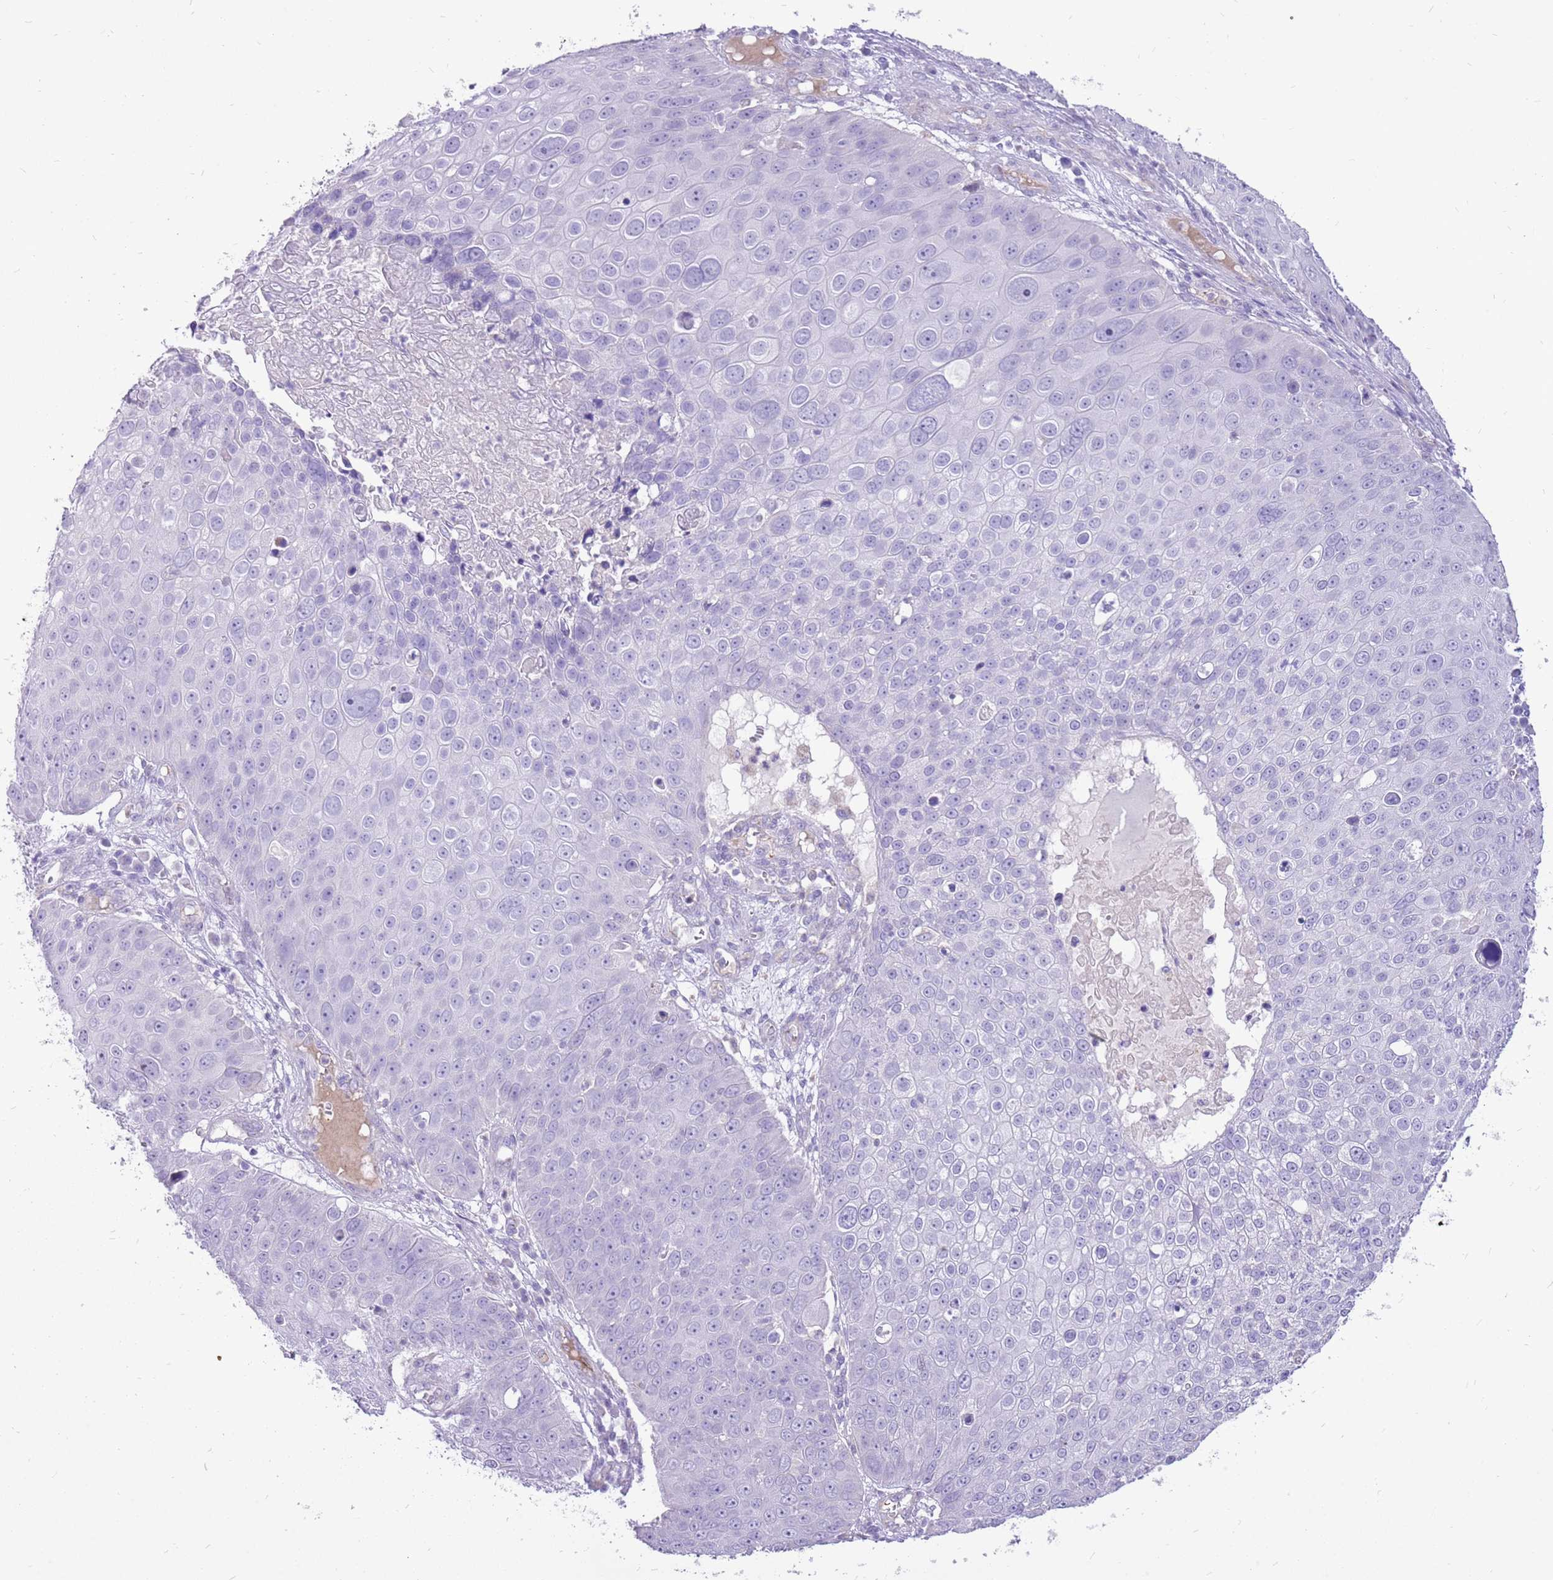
{"staining": {"intensity": "negative", "quantity": "none", "location": "none"}, "tissue": "skin cancer", "cell_type": "Tumor cells", "image_type": "cancer", "snomed": [{"axis": "morphology", "description": "Squamous cell carcinoma, NOS"}, {"axis": "topography", "description": "Skin"}], "caption": "Skin squamous cell carcinoma was stained to show a protein in brown. There is no significant positivity in tumor cells.", "gene": "PCNX1", "patient": {"sex": "male", "age": 71}}